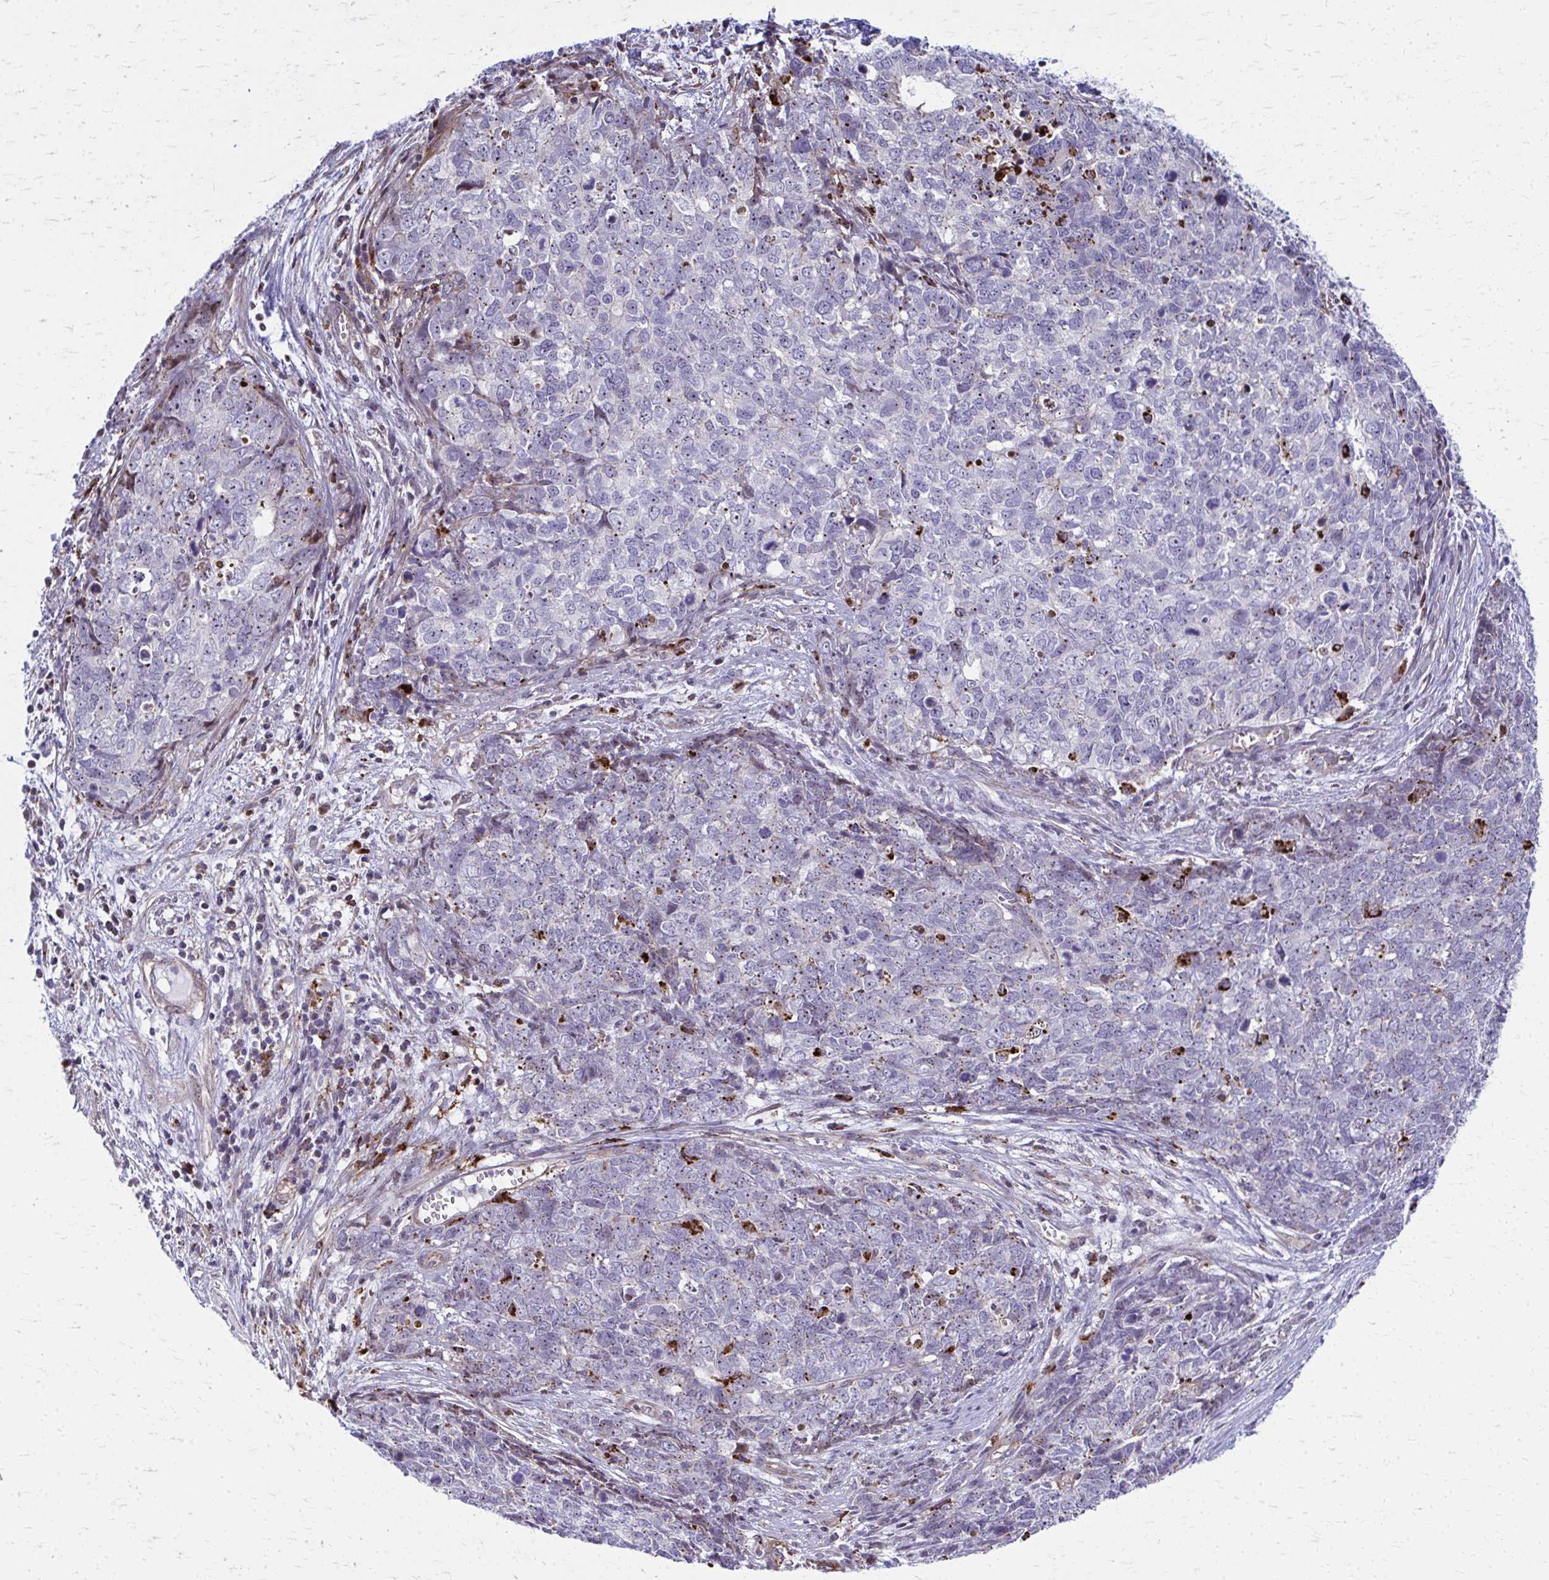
{"staining": {"intensity": "moderate", "quantity": "<25%", "location": "cytoplasmic/membranous"}, "tissue": "cervical cancer", "cell_type": "Tumor cells", "image_type": "cancer", "snomed": [{"axis": "morphology", "description": "Adenocarcinoma, NOS"}, {"axis": "topography", "description": "Cervix"}], "caption": "Immunohistochemistry of cervical cancer (adenocarcinoma) shows low levels of moderate cytoplasmic/membranous staining in approximately <25% of tumor cells. Using DAB (3,3'-diaminobenzidine) (brown) and hematoxylin (blue) stains, captured at high magnification using brightfield microscopy.", "gene": "LRRC4B", "patient": {"sex": "female", "age": 63}}